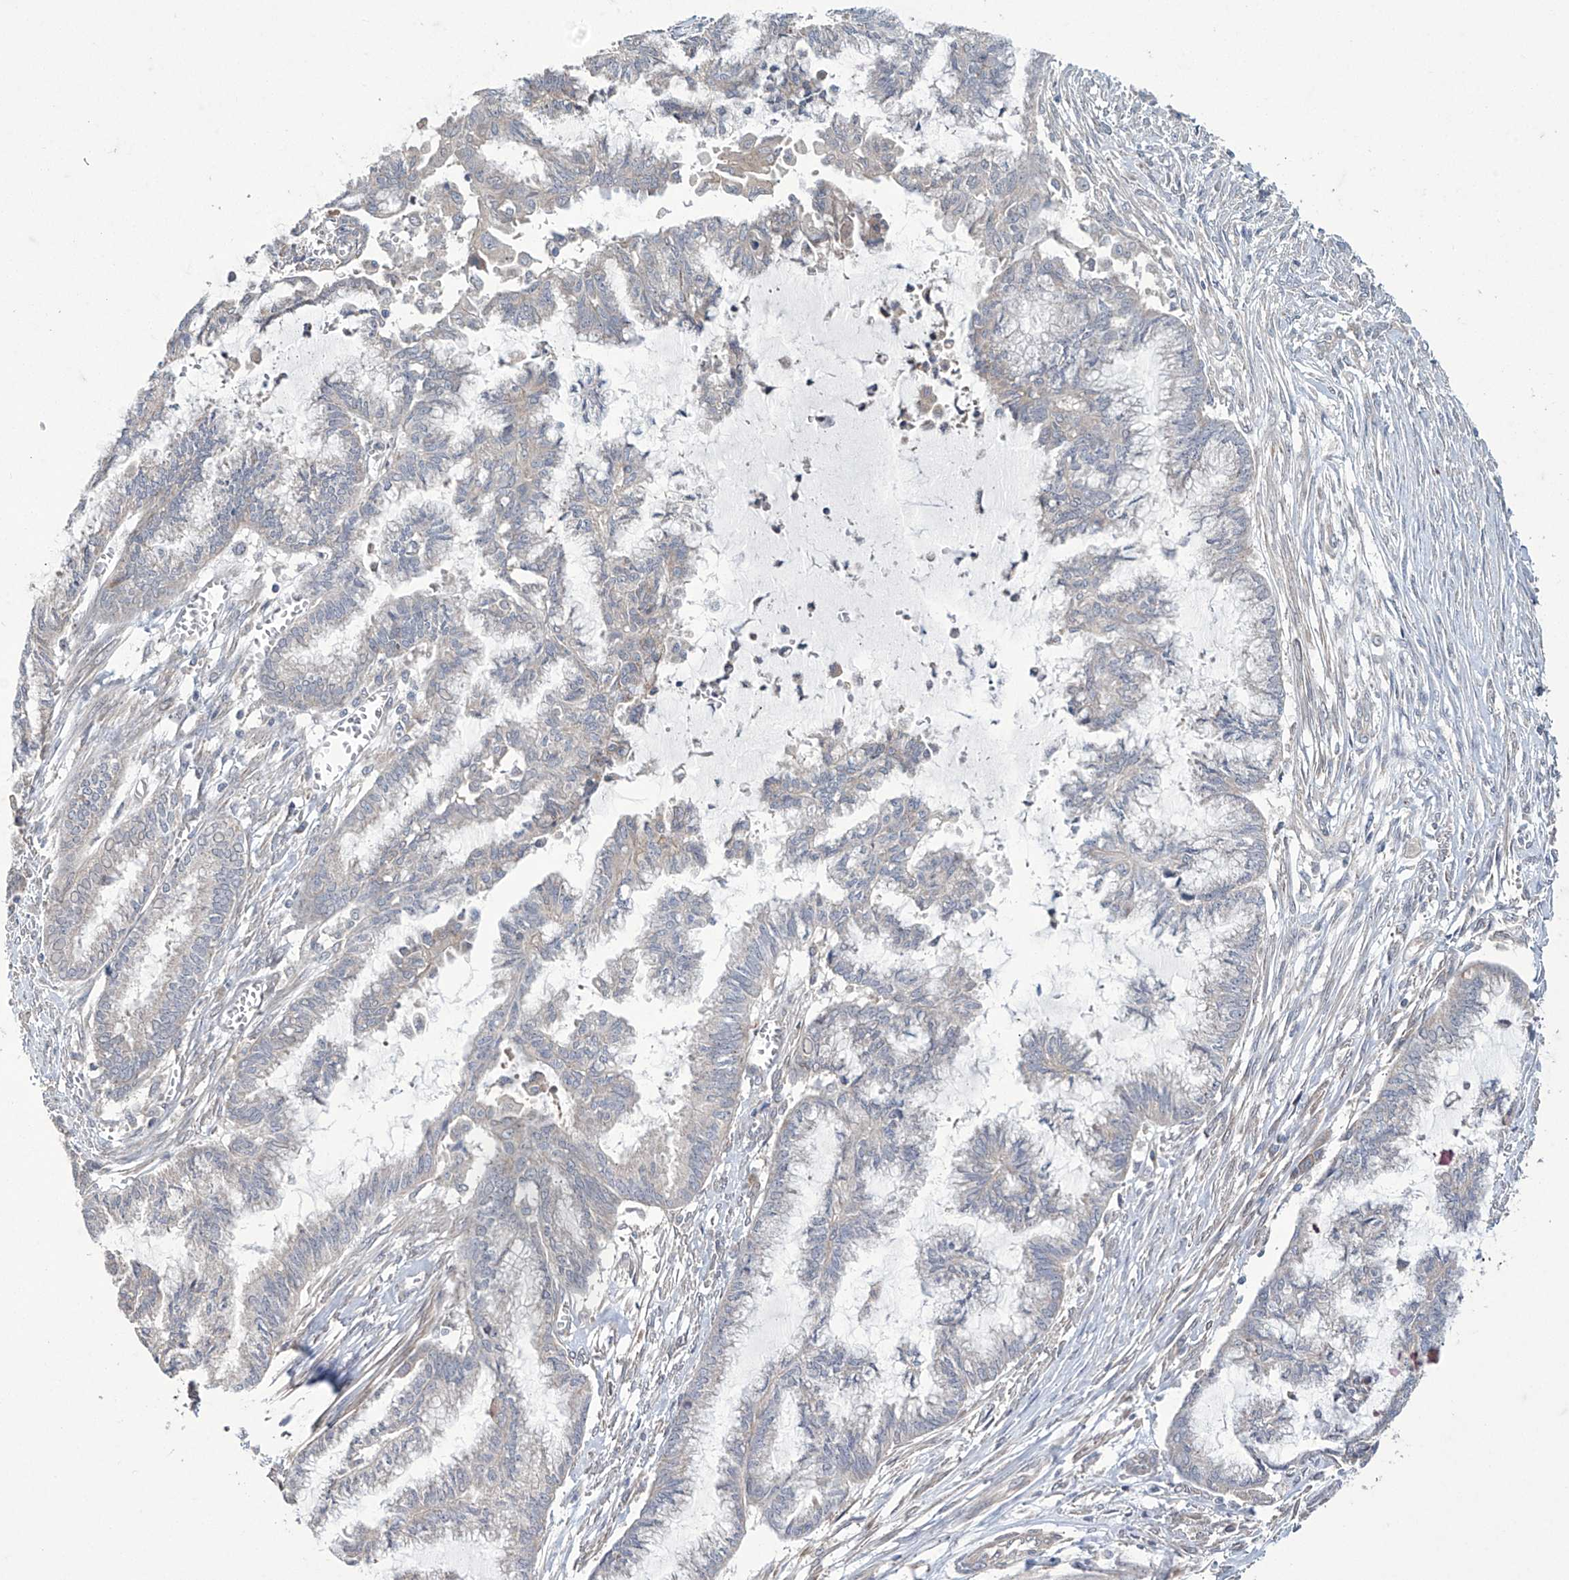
{"staining": {"intensity": "negative", "quantity": "none", "location": "none"}, "tissue": "endometrial cancer", "cell_type": "Tumor cells", "image_type": "cancer", "snomed": [{"axis": "morphology", "description": "Adenocarcinoma, NOS"}, {"axis": "topography", "description": "Endometrium"}], "caption": "This image is of endometrial cancer stained with immunohistochemistry to label a protein in brown with the nuclei are counter-stained blue. There is no positivity in tumor cells.", "gene": "TRIM60", "patient": {"sex": "female", "age": 86}}